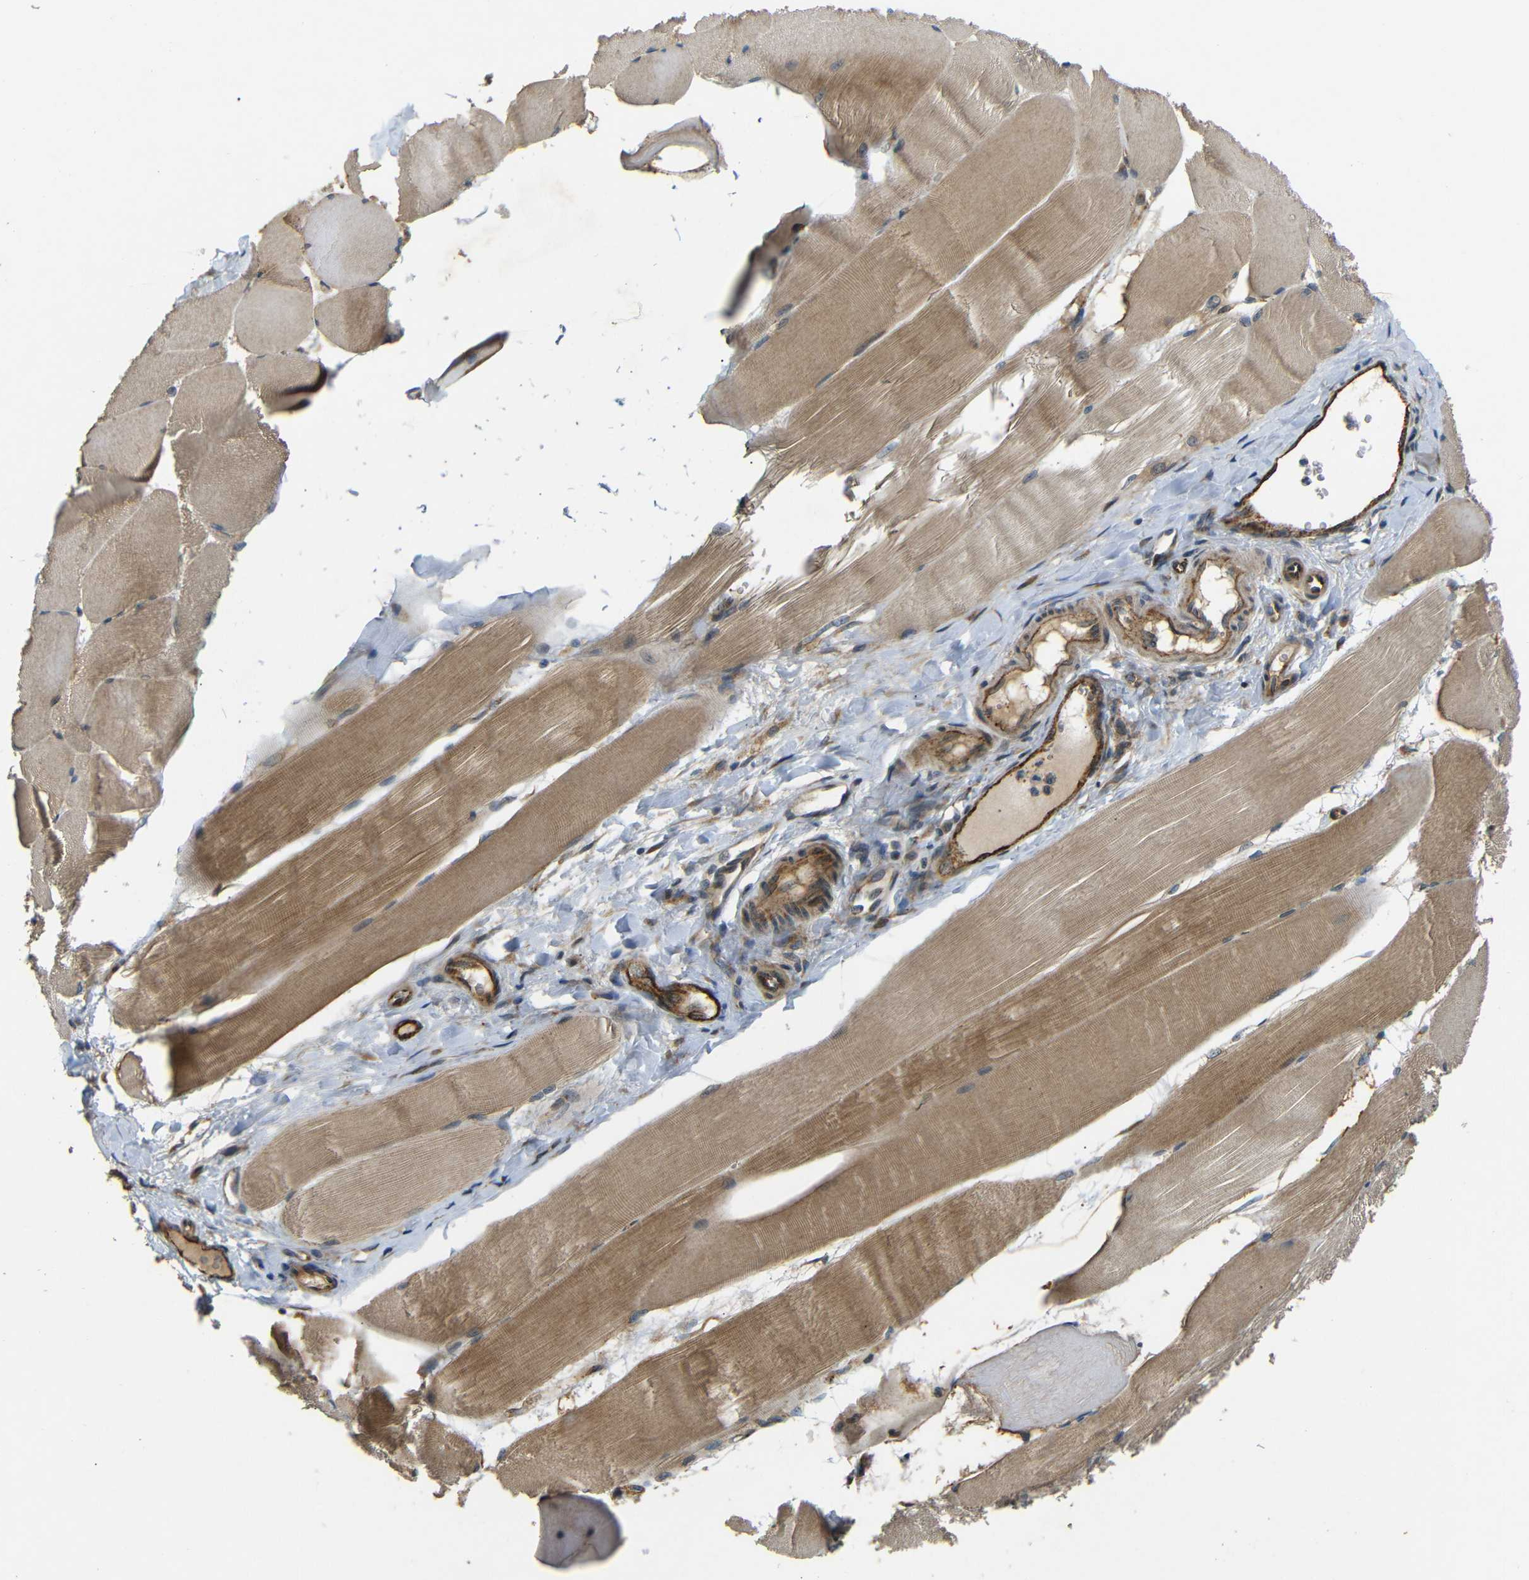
{"staining": {"intensity": "moderate", "quantity": ">75%", "location": "cytoplasmic/membranous"}, "tissue": "skeletal muscle", "cell_type": "Myocytes", "image_type": "normal", "snomed": [{"axis": "morphology", "description": "Normal tissue, NOS"}, {"axis": "morphology", "description": "Squamous cell carcinoma, NOS"}, {"axis": "topography", "description": "Skeletal muscle"}], "caption": "Moderate cytoplasmic/membranous positivity for a protein is seen in about >75% of myocytes of benign skeletal muscle using immunohistochemistry.", "gene": "ATP7A", "patient": {"sex": "male", "age": 51}}